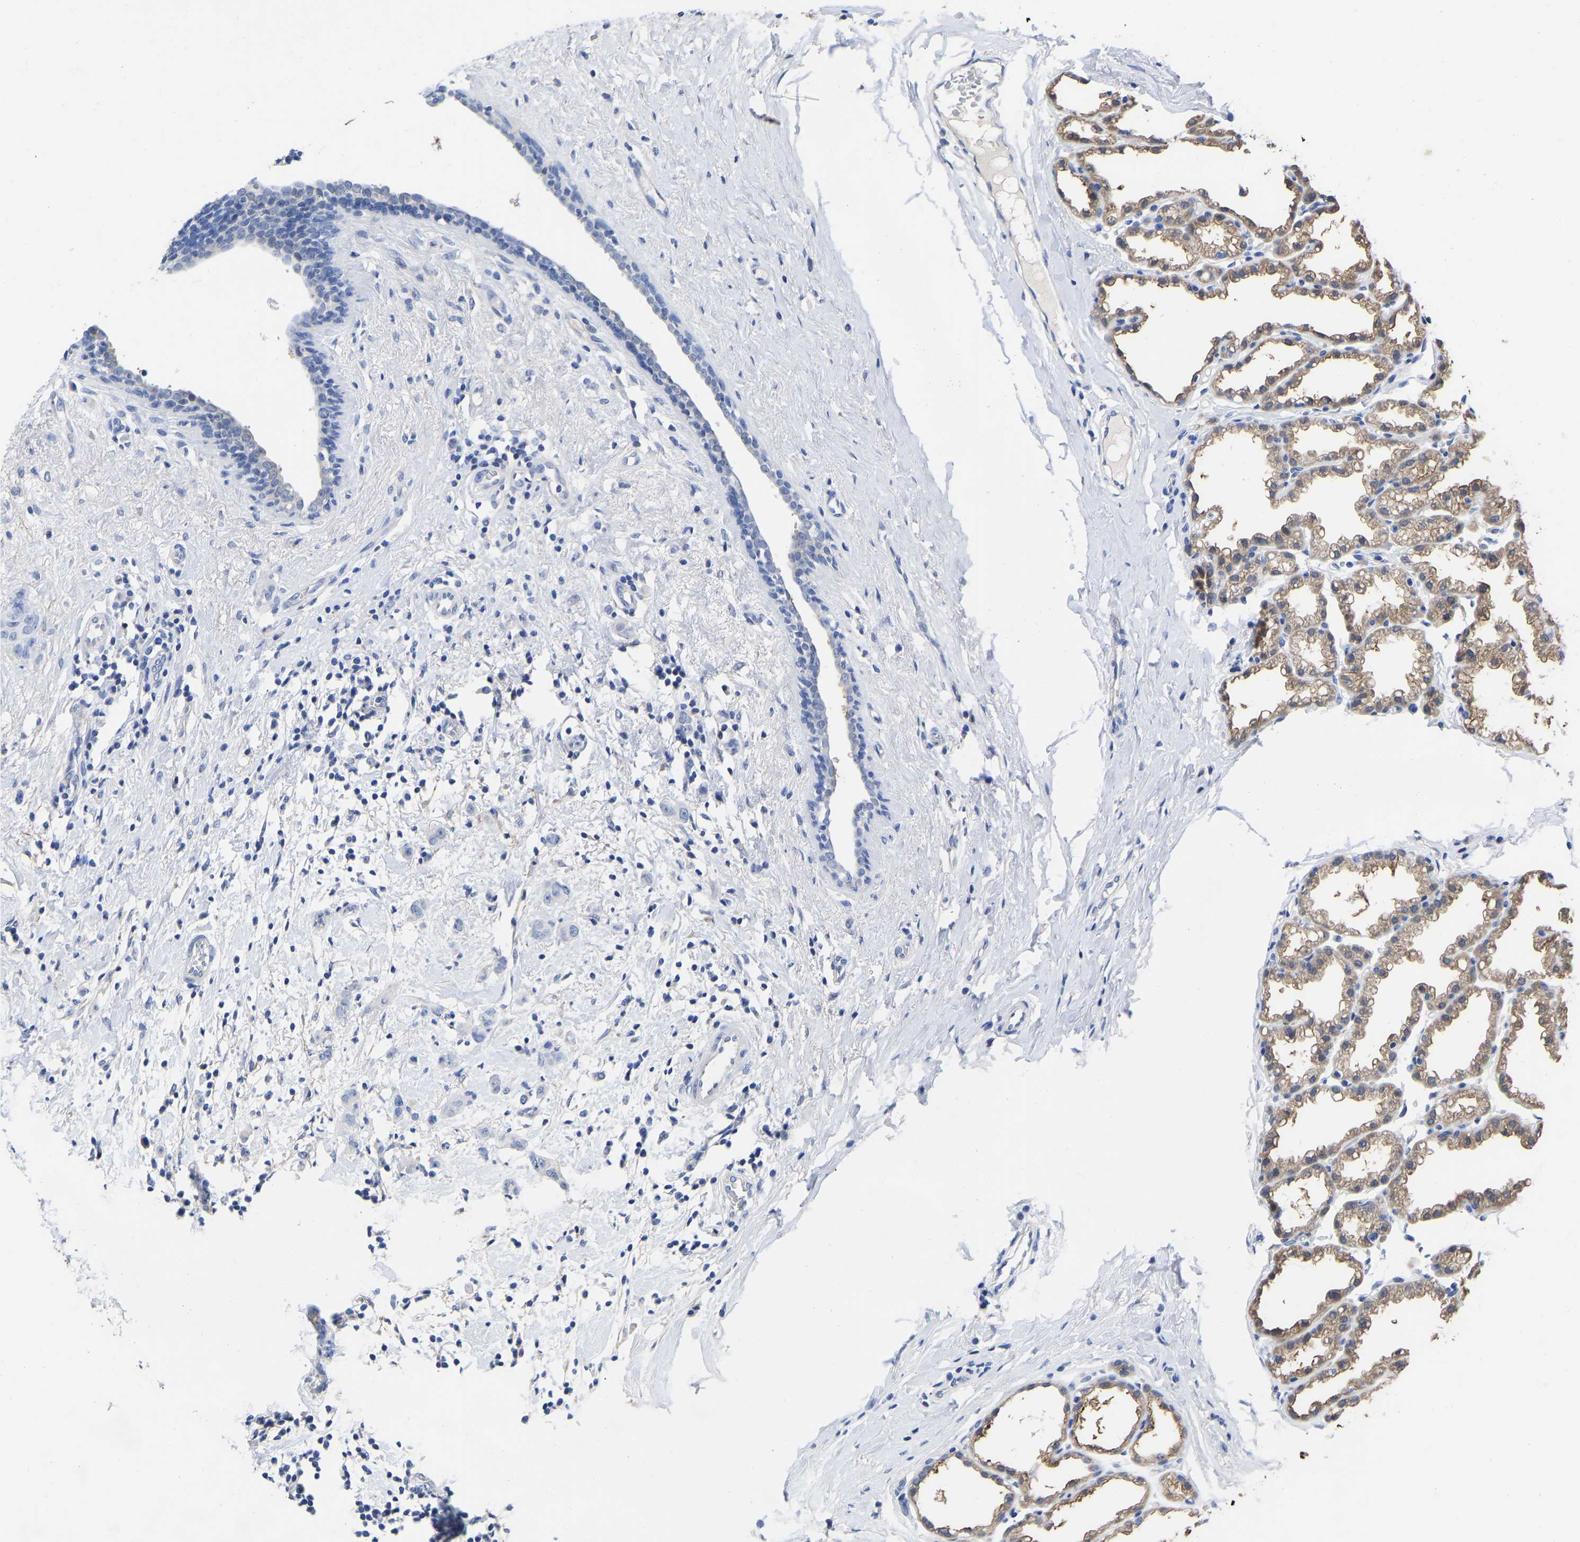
{"staining": {"intensity": "negative", "quantity": "none", "location": "none"}, "tissue": "breast cancer", "cell_type": "Tumor cells", "image_type": "cancer", "snomed": [{"axis": "morphology", "description": "Normal tissue, NOS"}, {"axis": "morphology", "description": "Duct carcinoma"}, {"axis": "topography", "description": "Breast"}], "caption": "Immunohistochemistry (IHC) image of neoplastic tissue: human breast cancer (infiltrating ductal carcinoma) stained with DAB (3,3'-diaminobenzidine) exhibits no significant protein staining in tumor cells. Brightfield microscopy of immunohistochemistry stained with DAB (brown) and hematoxylin (blue), captured at high magnification.", "gene": "GPA33", "patient": {"sex": "female", "age": 40}}